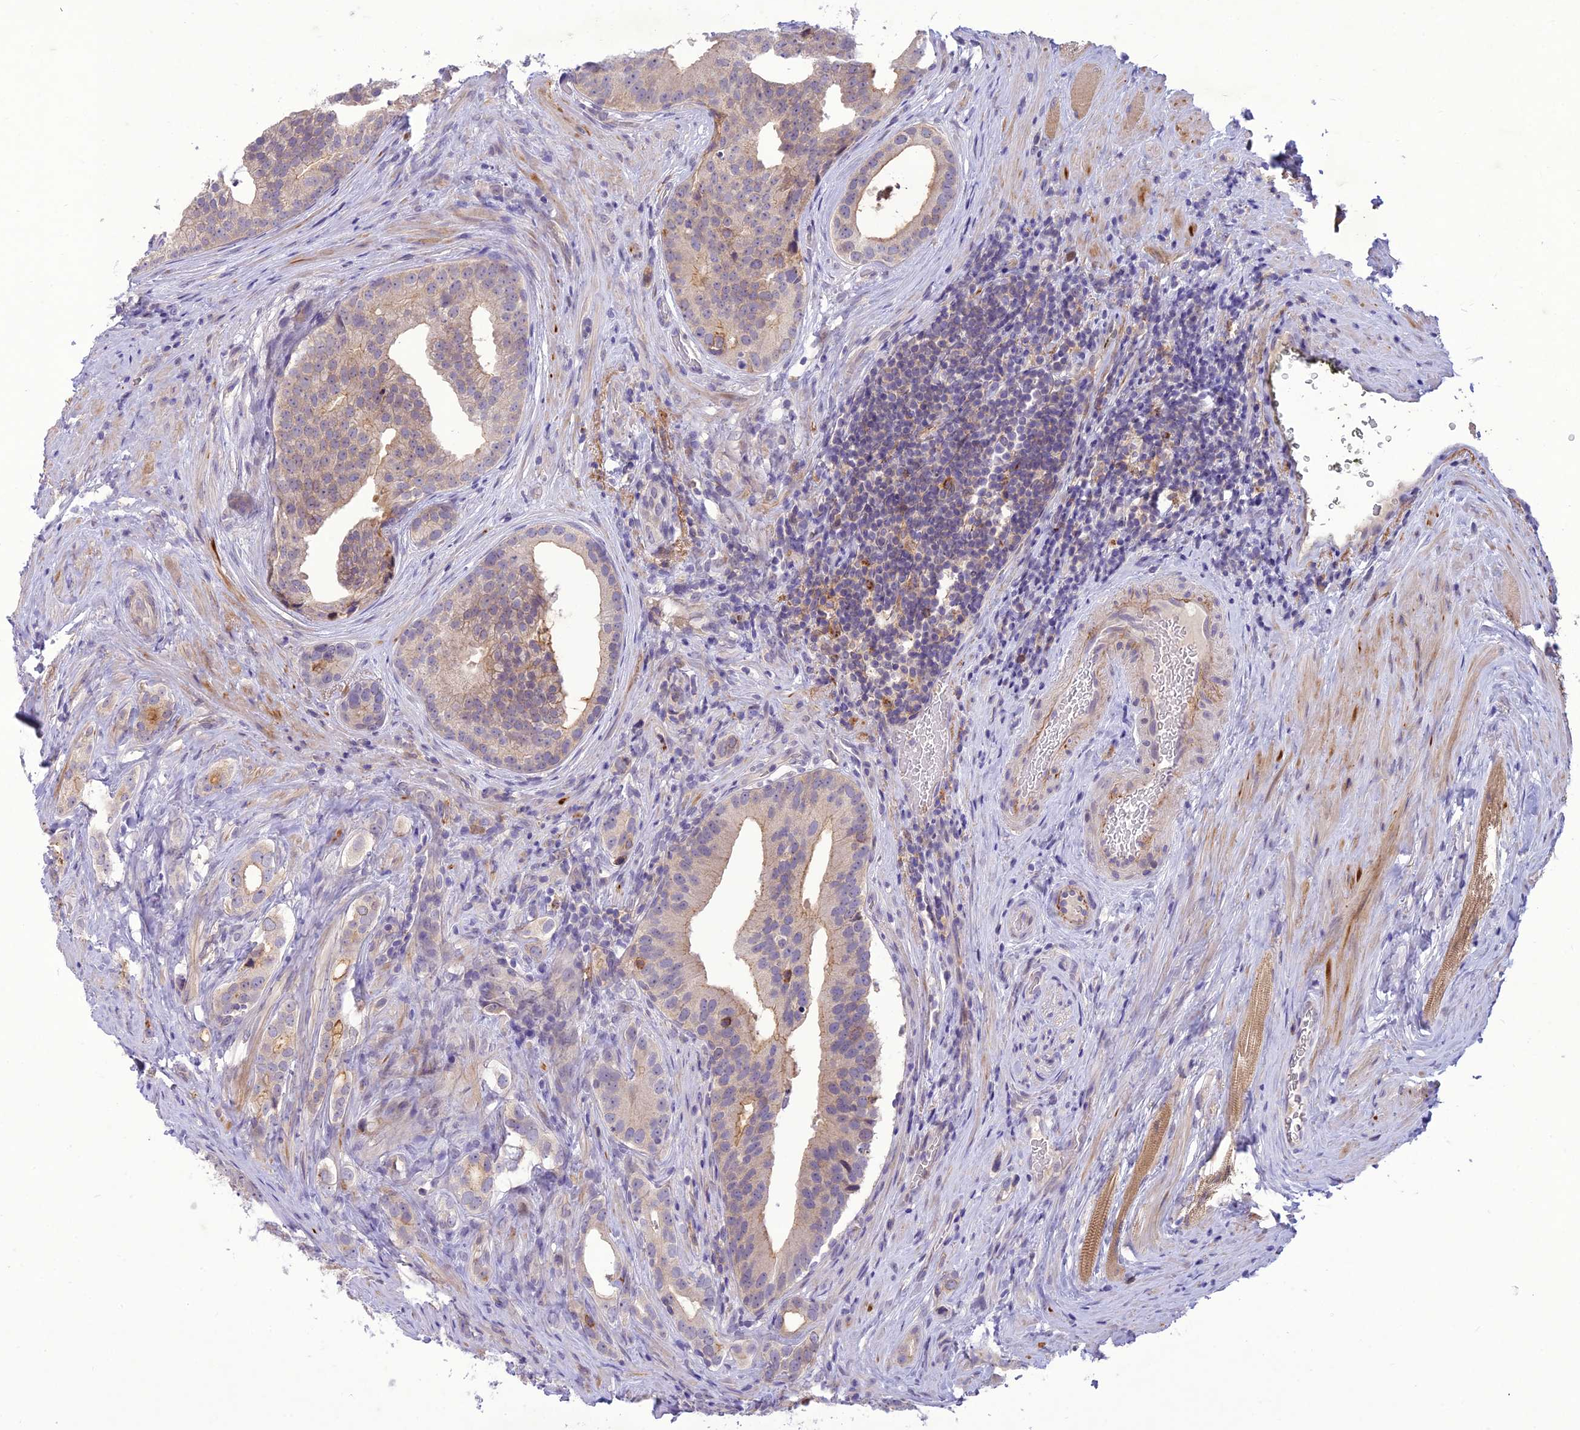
{"staining": {"intensity": "weak", "quantity": "<25%", "location": "cytoplasmic/membranous"}, "tissue": "prostate cancer", "cell_type": "Tumor cells", "image_type": "cancer", "snomed": [{"axis": "morphology", "description": "Adenocarcinoma, Low grade"}, {"axis": "topography", "description": "Prostate"}], "caption": "Image shows no protein positivity in tumor cells of prostate cancer (adenocarcinoma (low-grade)) tissue.", "gene": "ITGAE", "patient": {"sex": "male", "age": 71}}